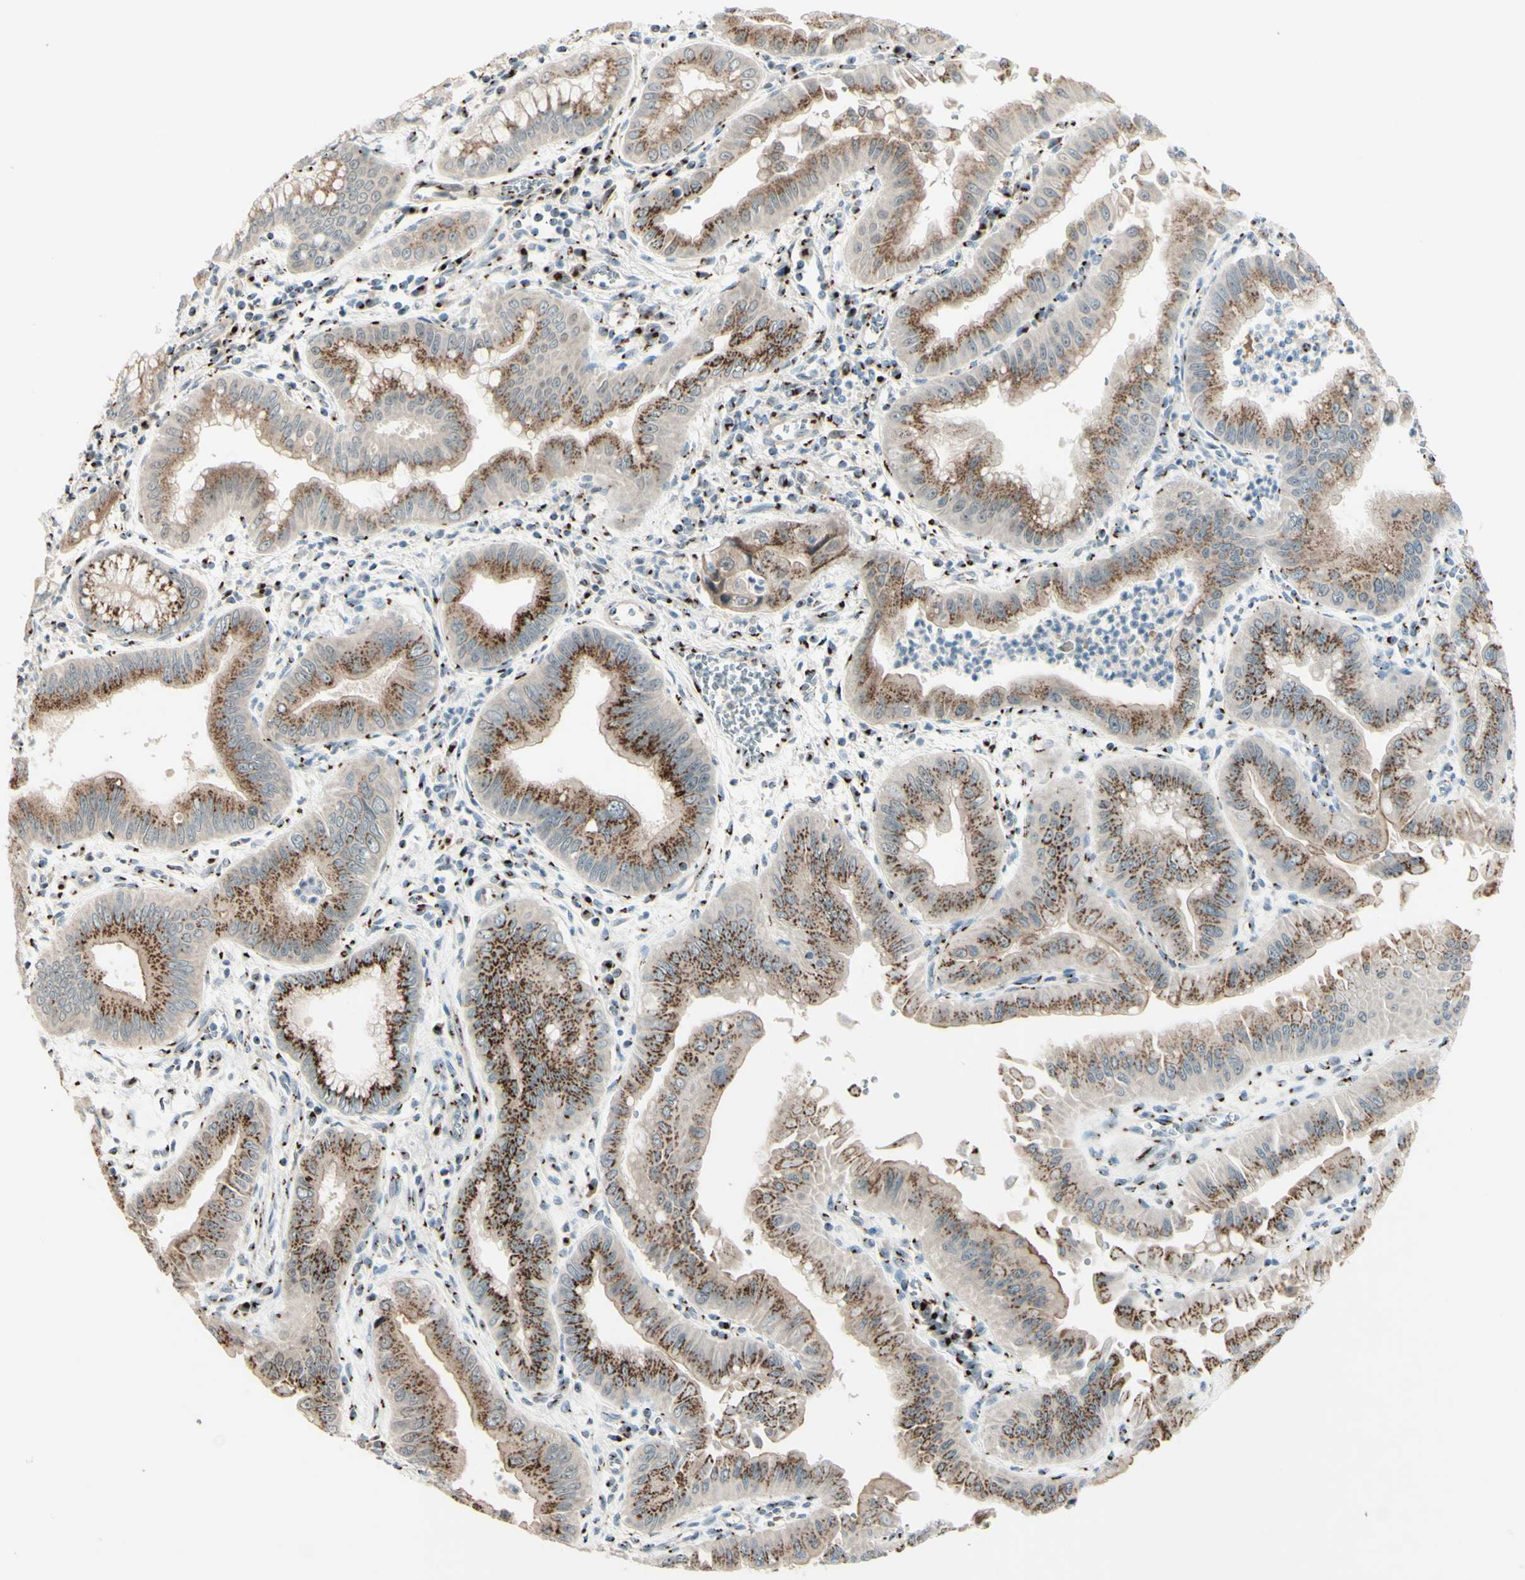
{"staining": {"intensity": "moderate", "quantity": ">75%", "location": "cytoplasmic/membranous"}, "tissue": "pancreatic cancer", "cell_type": "Tumor cells", "image_type": "cancer", "snomed": [{"axis": "morphology", "description": "Normal tissue, NOS"}, {"axis": "topography", "description": "Lymph node"}], "caption": "About >75% of tumor cells in human pancreatic cancer exhibit moderate cytoplasmic/membranous protein expression as visualized by brown immunohistochemical staining.", "gene": "BPNT2", "patient": {"sex": "male", "age": 50}}